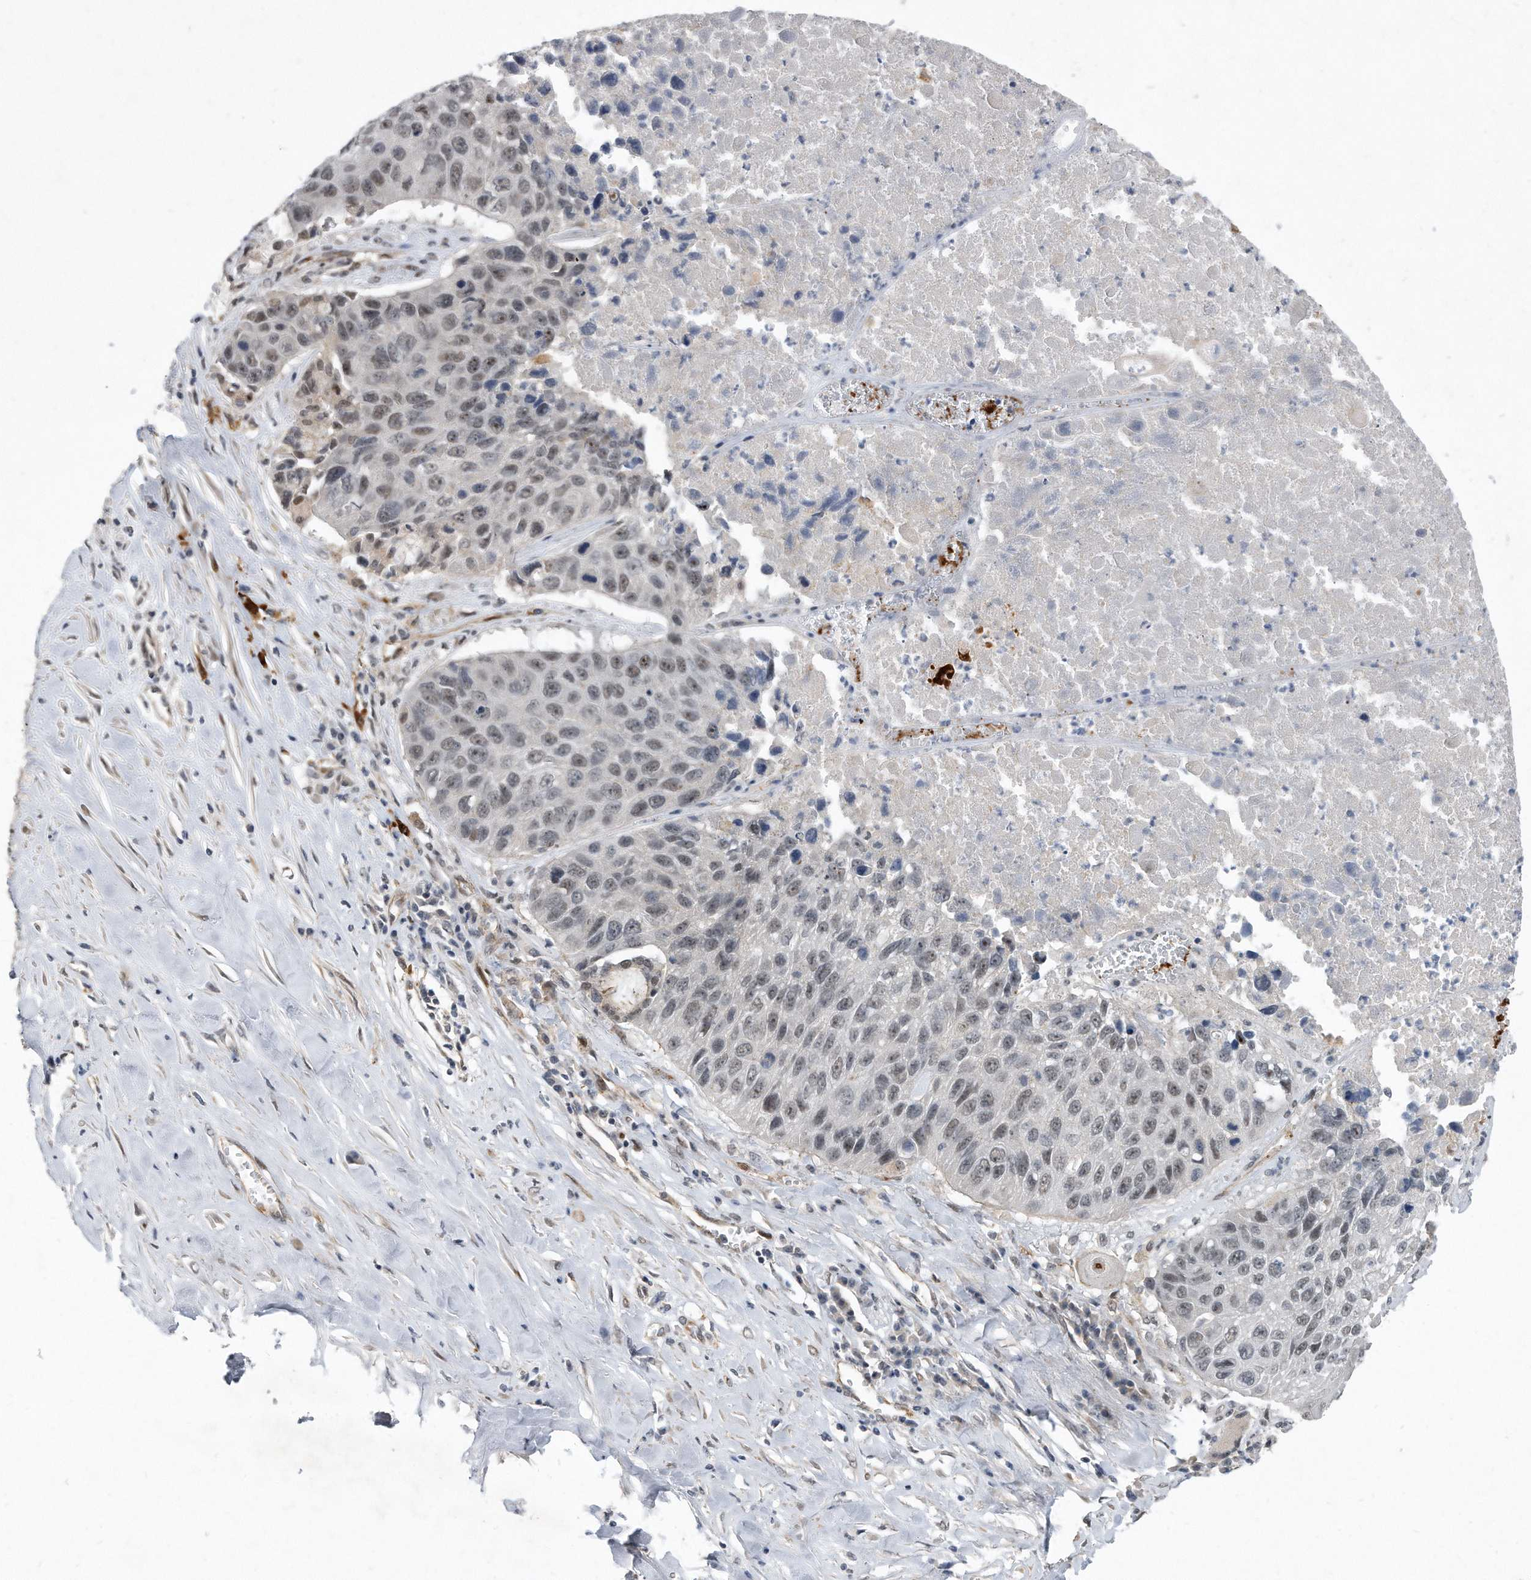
{"staining": {"intensity": "weak", "quantity": "<25%", "location": "nuclear"}, "tissue": "lung cancer", "cell_type": "Tumor cells", "image_type": "cancer", "snomed": [{"axis": "morphology", "description": "Squamous cell carcinoma, NOS"}, {"axis": "topography", "description": "Lung"}], "caption": "The IHC micrograph has no significant expression in tumor cells of lung squamous cell carcinoma tissue.", "gene": "PGBD2", "patient": {"sex": "male", "age": 61}}